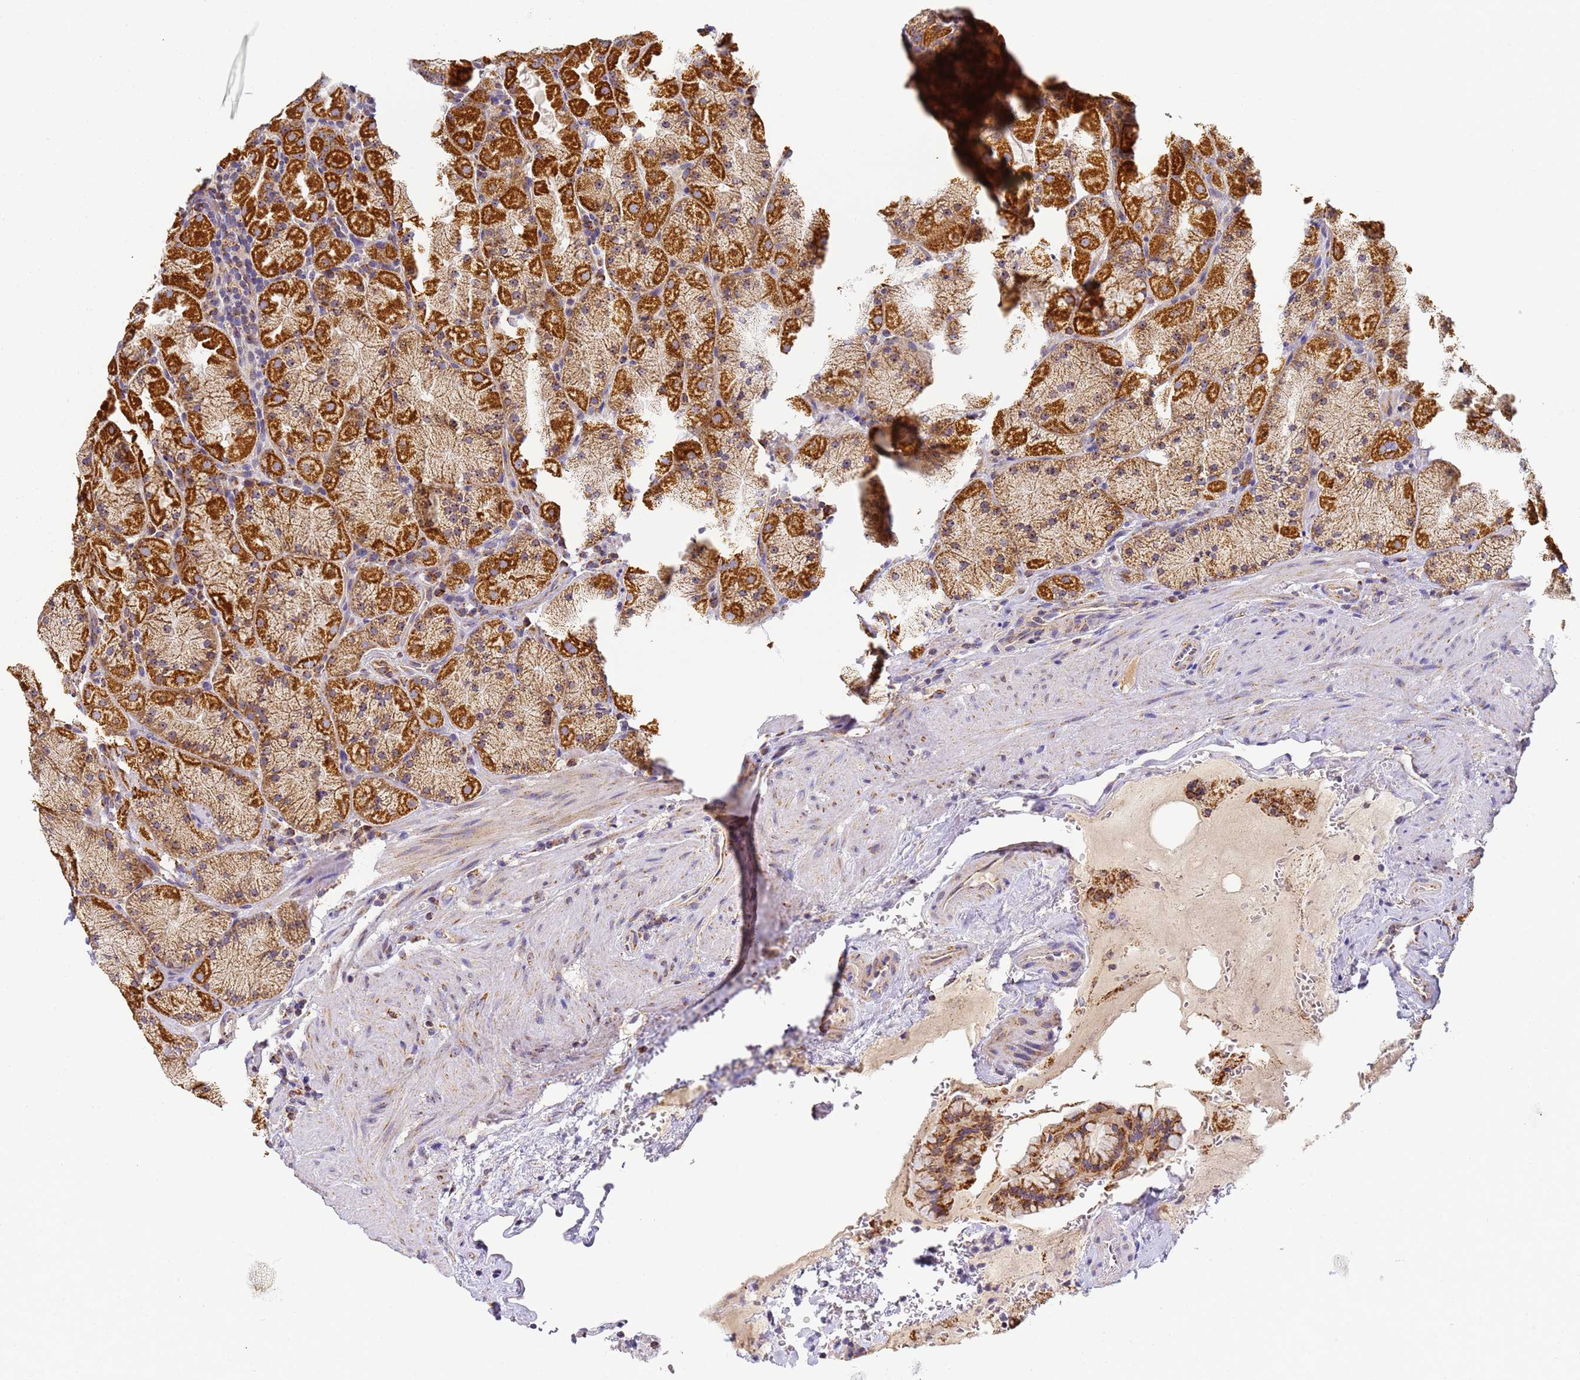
{"staining": {"intensity": "strong", "quantity": ">75%", "location": "cytoplasmic/membranous"}, "tissue": "stomach", "cell_type": "Glandular cells", "image_type": "normal", "snomed": [{"axis": "morphology", "description": "Normal tissue, NOS"}, {"axis": "topography", "description": "Stomach, upper"}, {"axis": "topography", "description": "Stomach, lower"}], "caption": "IHC (DAB) staining of benign stomach reveals strong cytoplasmic/membranous protein expression in about >75% of glandular cells.", "gene": "FRG2B", "patient": {"sex": "male", "age": 80}}